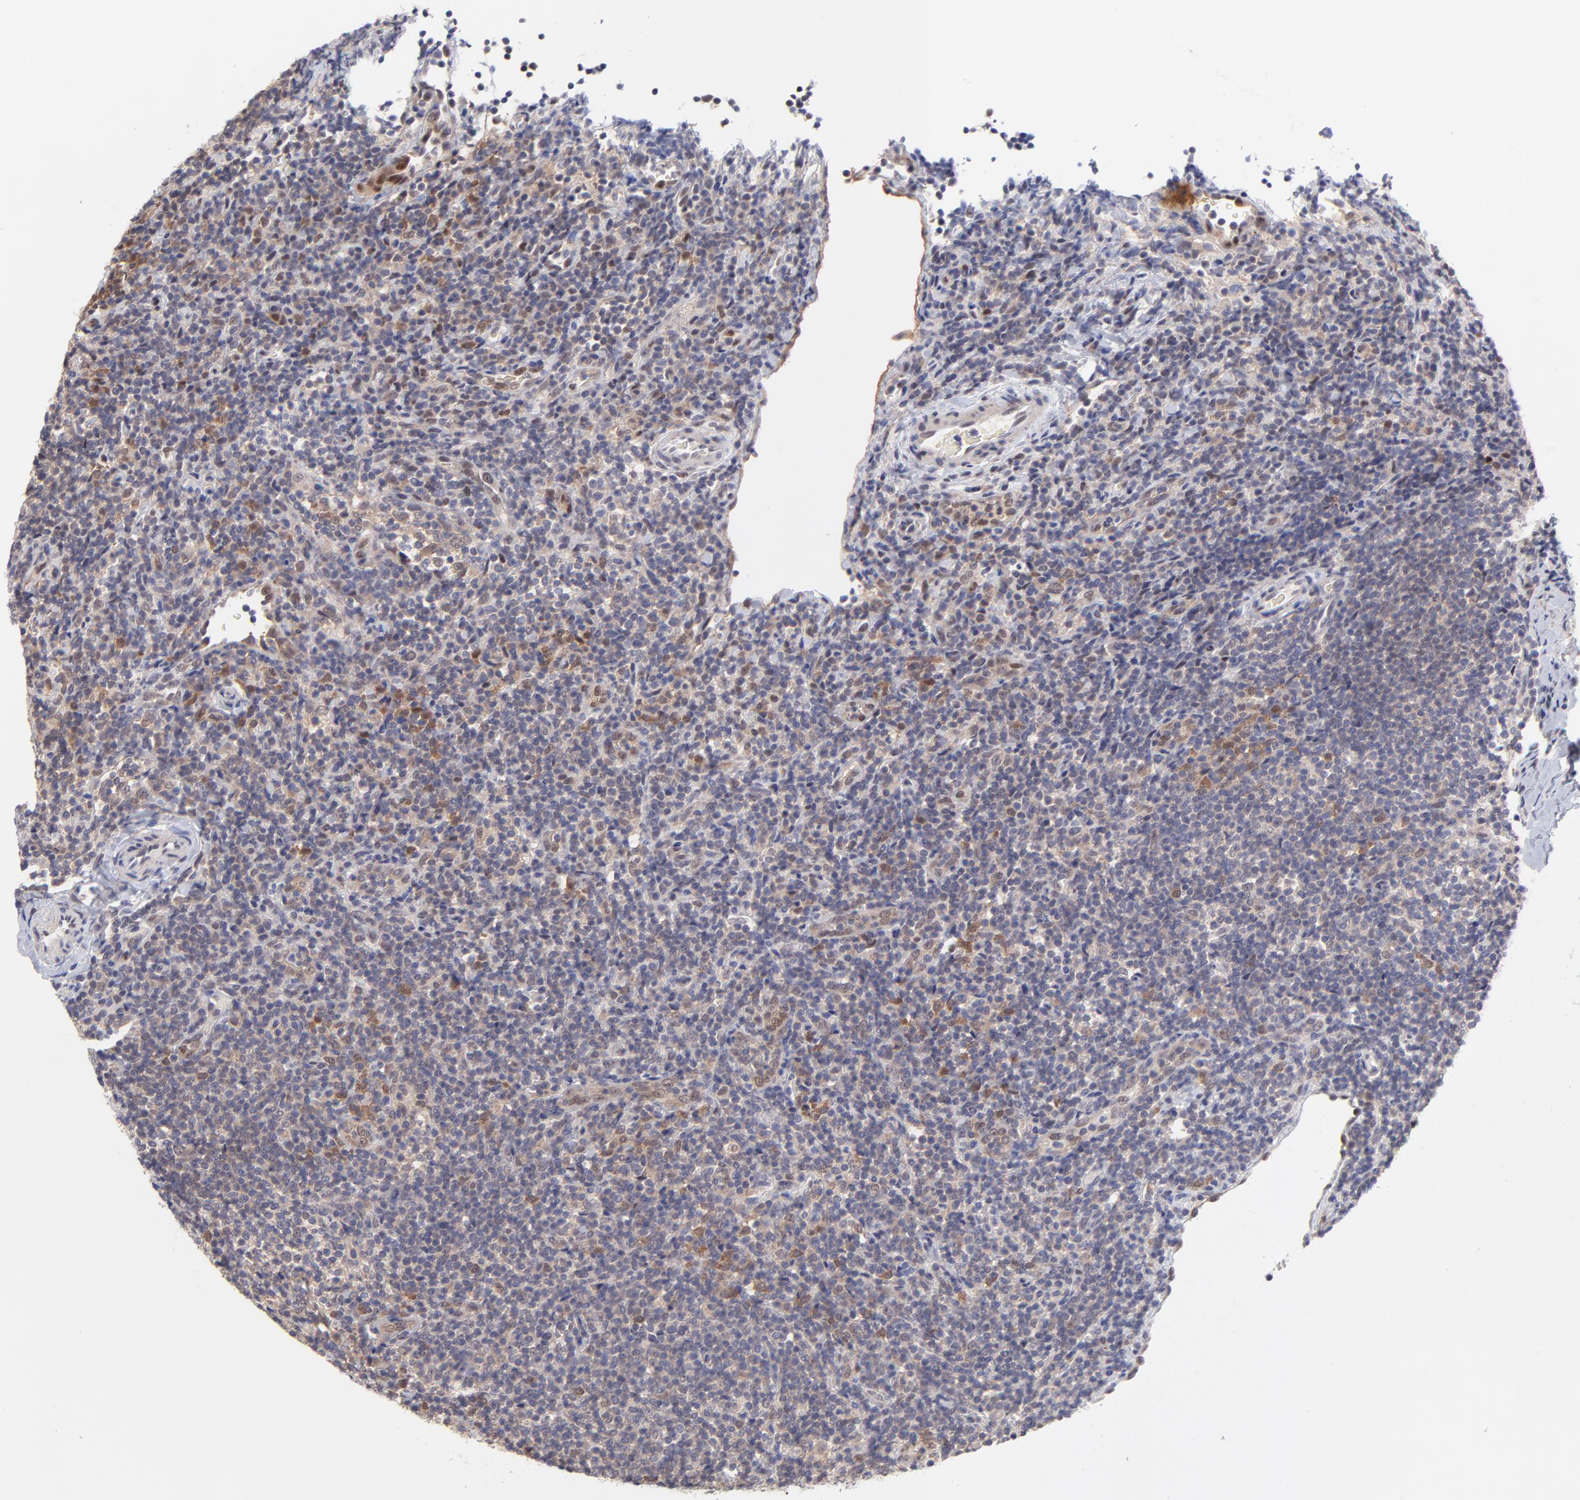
{"staining": {"intensity": "weak", "quantity": "25%-75%", "location": "cytoplasmic/membranous"}, "tissue": "lymphoma", "cell_type": "Tumor cells", "image_type": "cancer", "snomed": [{"axis": "morphology", "description": "Malignant lymphoma, non-Hodgkin's type, Low grade"}, {"axis": "topography", "description": "Lymph node"}], "caption": "Immunohistochemistry photomicrograph of neoplastic tissue: human low-grade malignant lymphoma, non-Hodgkin's type stained using immunohistochemistry (IHC) shows low levels of weak protein expression localized specifically in the cytoplasmic/membranous of tumor cells, appearing as a cytoplasmic/membranous brown color.", "gene": "UBE2E3", "patient": {"sex": "female", "age": 76}}